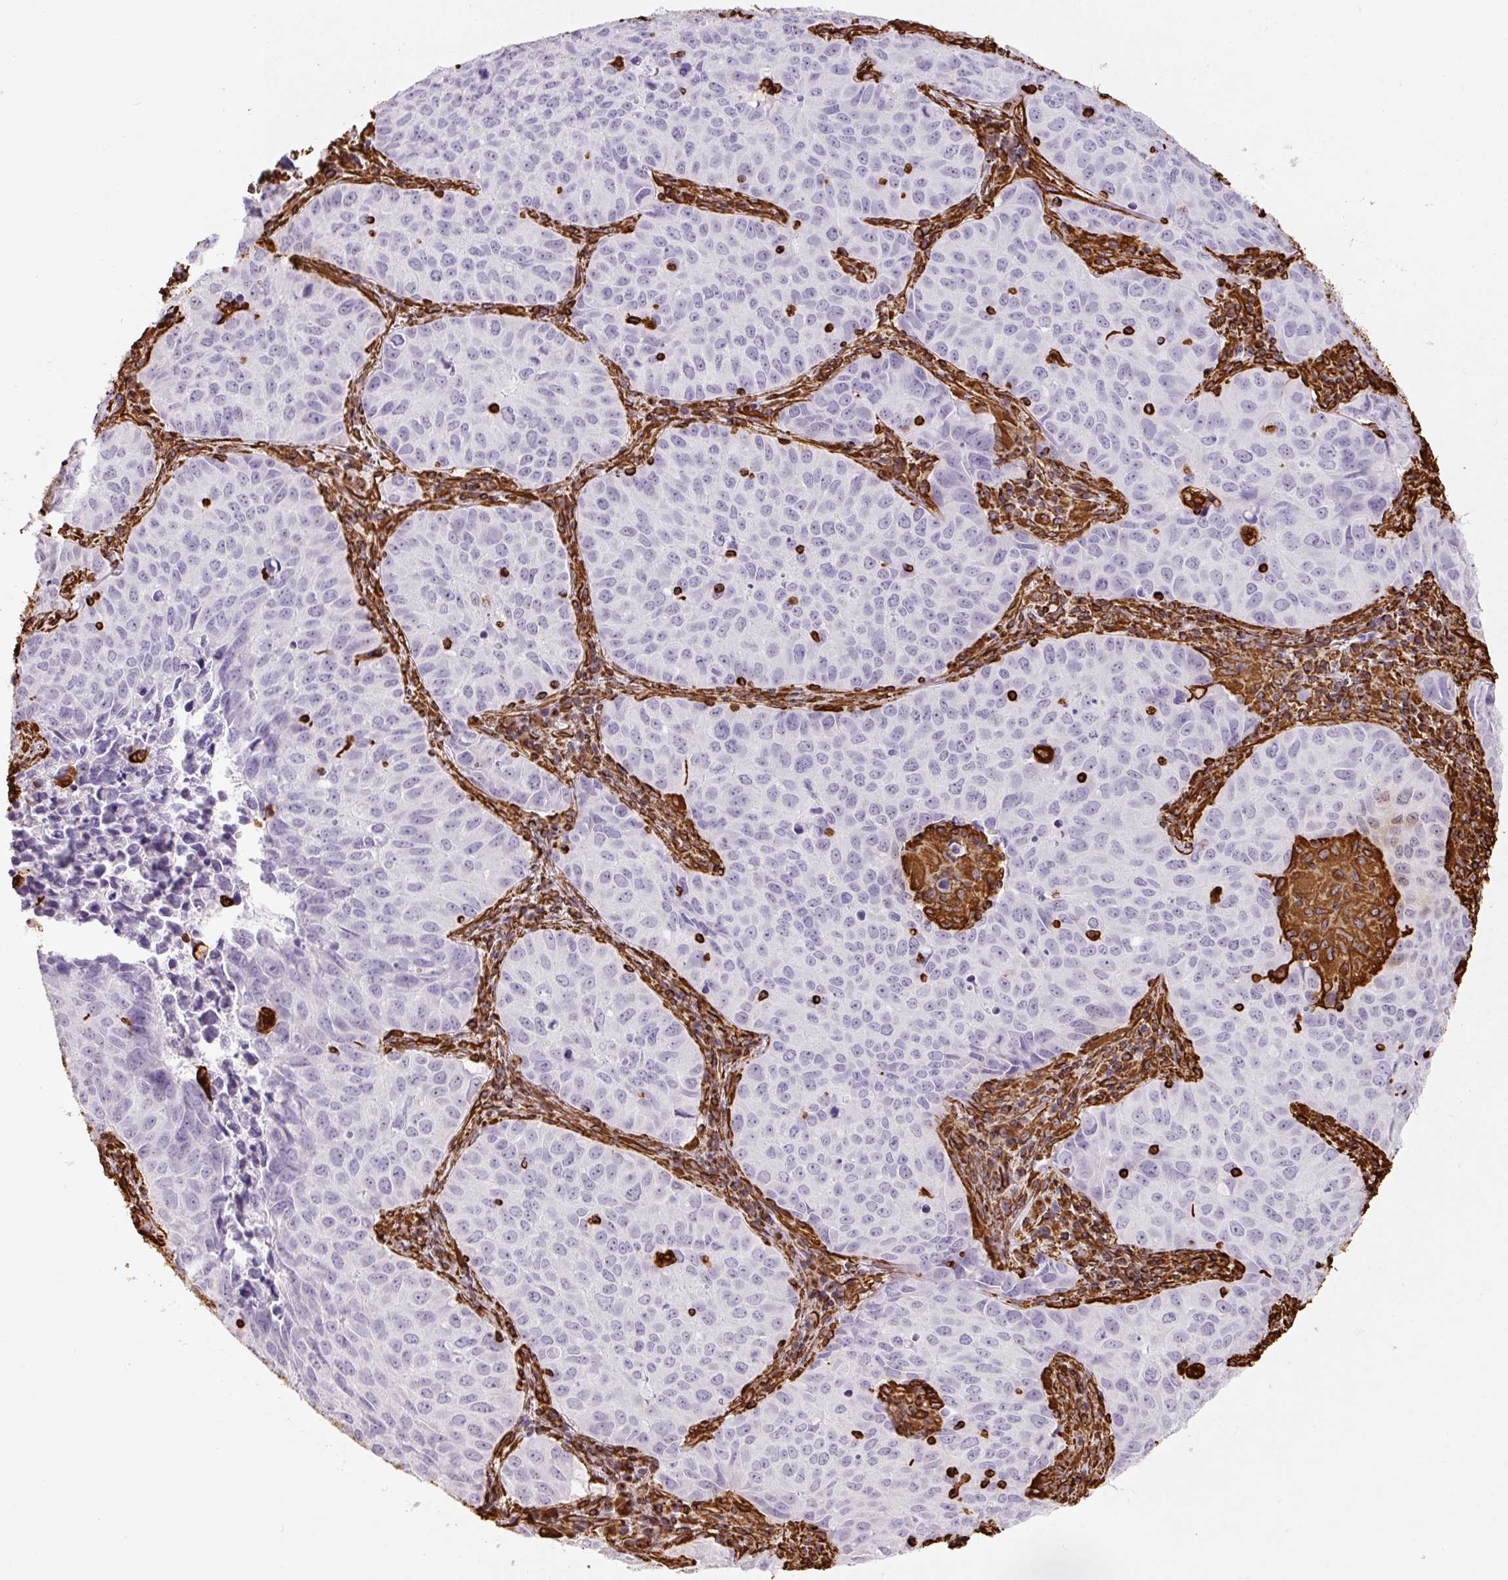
{"staining": {"intensity": "negative", "quantity": "none", "location": "none"}, "tissue": "lung cancer", "cell_type": "Tumor cells", "image_type": "cancer", "snomed": [{"axis": "morphology", "description": "Adenocarcinoma, NOS"}, {"axis": "topography", "description": "Lung"}], "caption": "The photomicrograph demonstrates no staining of tumor cells in lung cancer (adenocarcinoma). (DAB immunohistochemistry (IHC) with hematoxylin counter stain).", "gene": "VIM", "patient": {"sex": "female", "age": 50}}